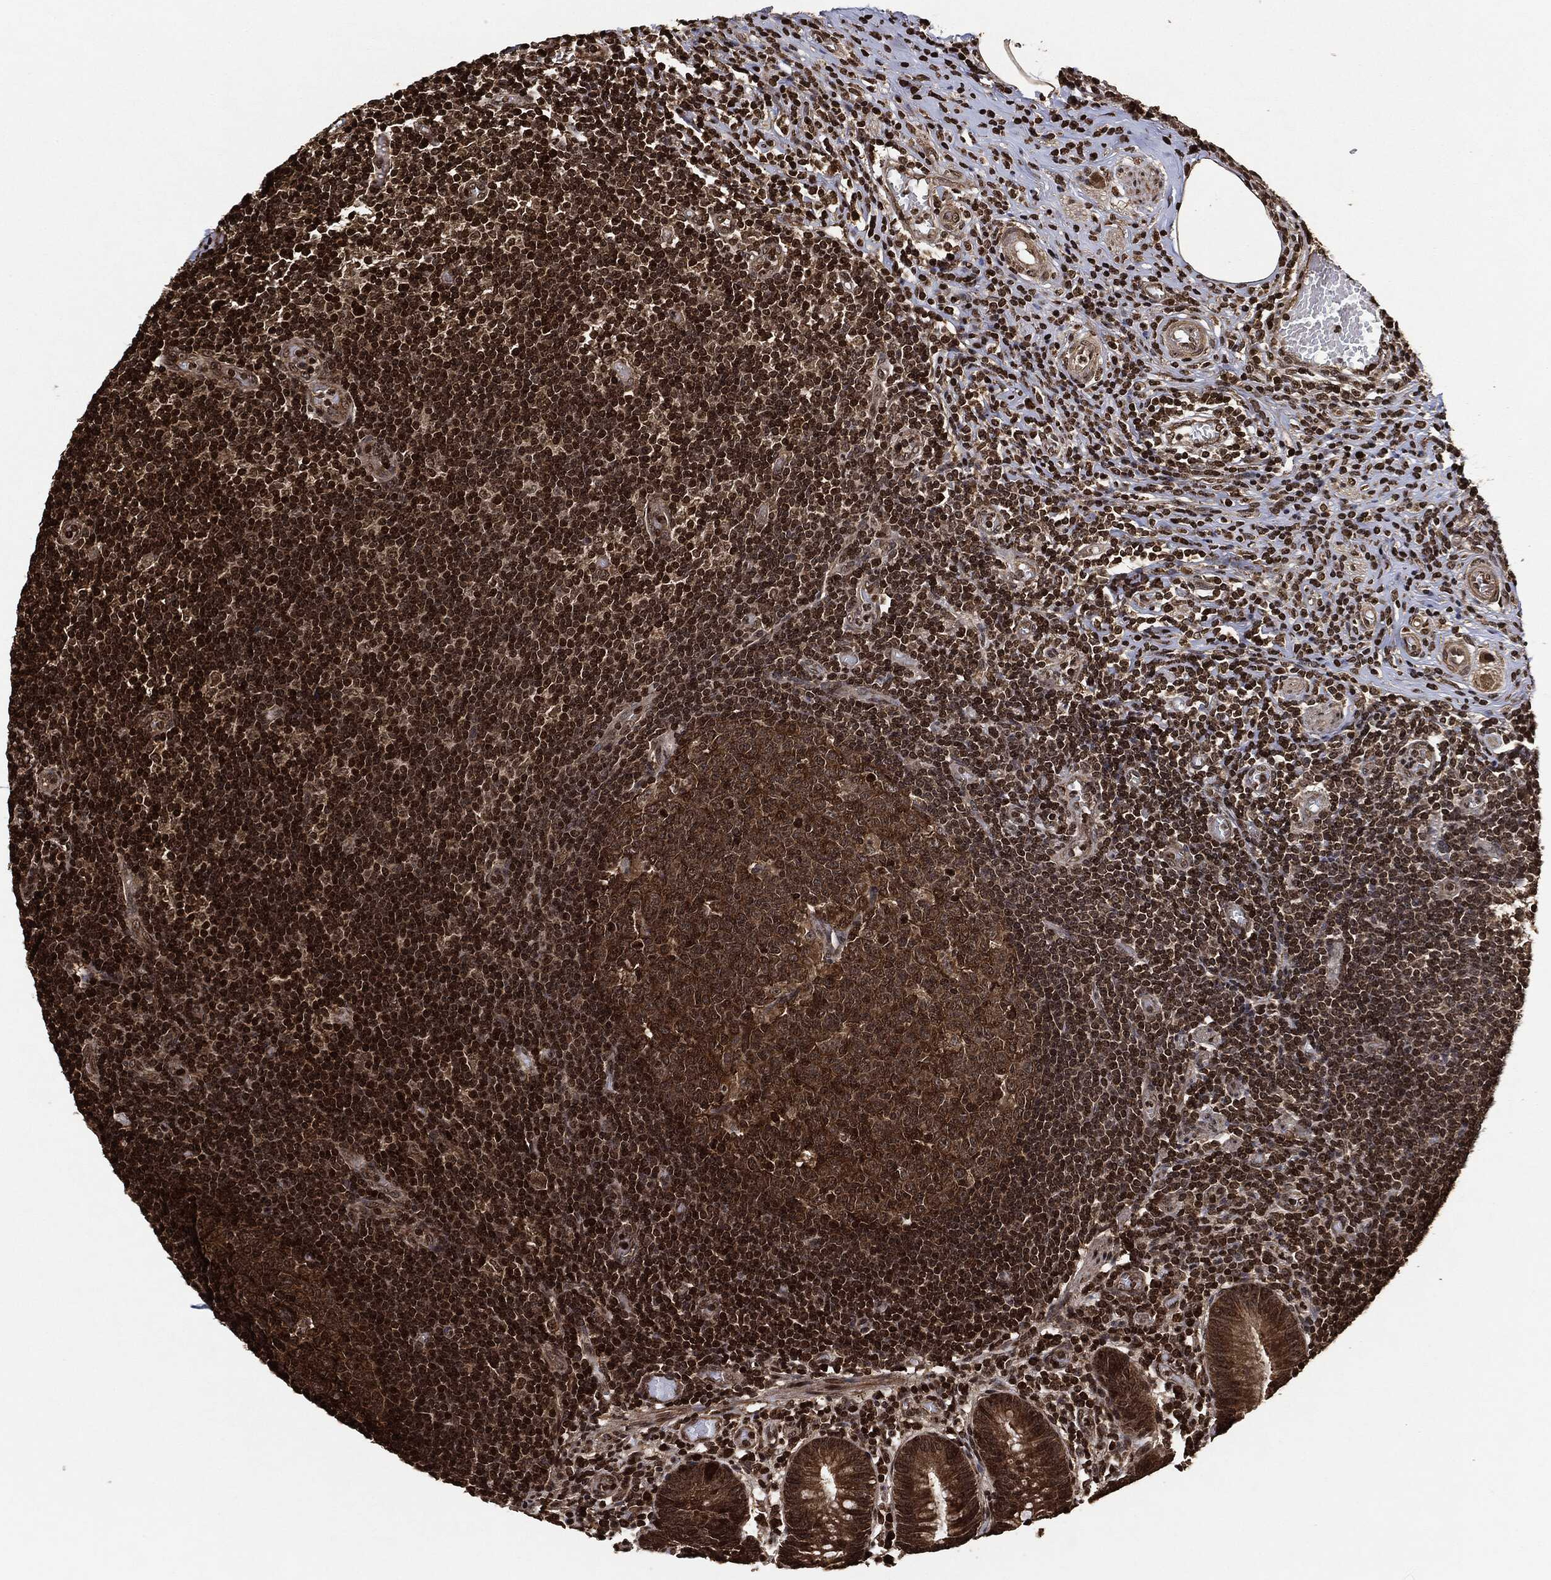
{"staining": {"intensity": "moderate", "quantity": ">75%", "location": "cytoplasmic/membranous"}, "tissue": "appendix", "cell_type": "Glandular cells", "image_type": "normal", "snomed": [{"axis": "morphology", "description": "Normal tissue, NOS"}, {"axis": "topography", "description": "Appendix"}], "caption": "Normal appendix demonstrates moderate cytoplasmic/membranous staining in about >75% of glandular cells (Brightfield microscopy of DAB IHC at high magnification)..", "gene": "PDK1", "patient": {"sex": "female", "age": 40}}